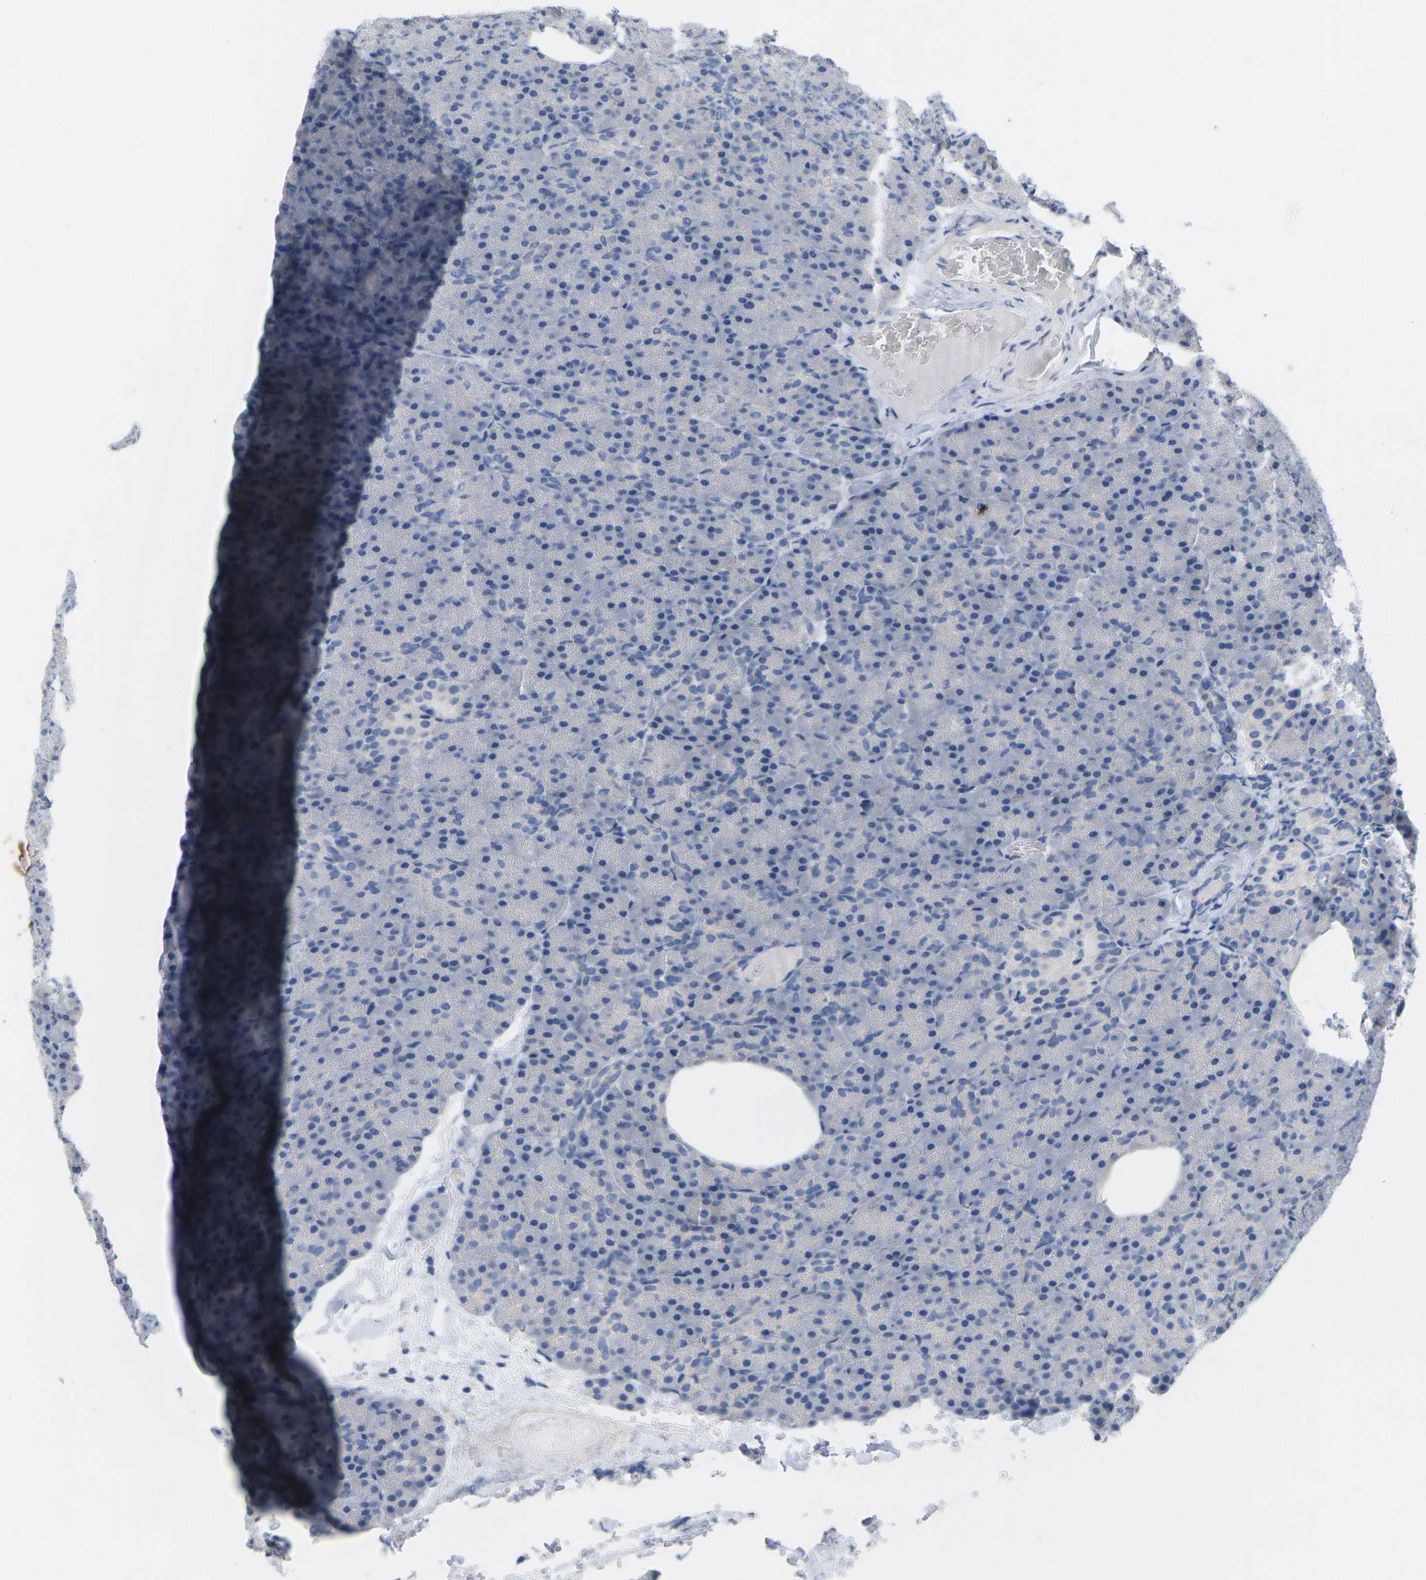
{"staining": {"intensity": "negative", "quantity": "none", "location": "none"}, "tissue": "pancreas", "cell_type": "Exocrine glandular cells", "image_type": "normal", "snomed": [{"axis": "morphology", "description": "Normal tissue, NOS"}, {"axis": "topography", "description": "Pancreas"}], "caption": "IHC photomicrograph of unremarkable pancreas: human pancreas stained with DAB (3,3'-diaminobenzidine) demonstrates no significant protein expression in exocrine glandular cells.", "gene": "TNNI3", "patient": {"sex": "female", "age": 35}}